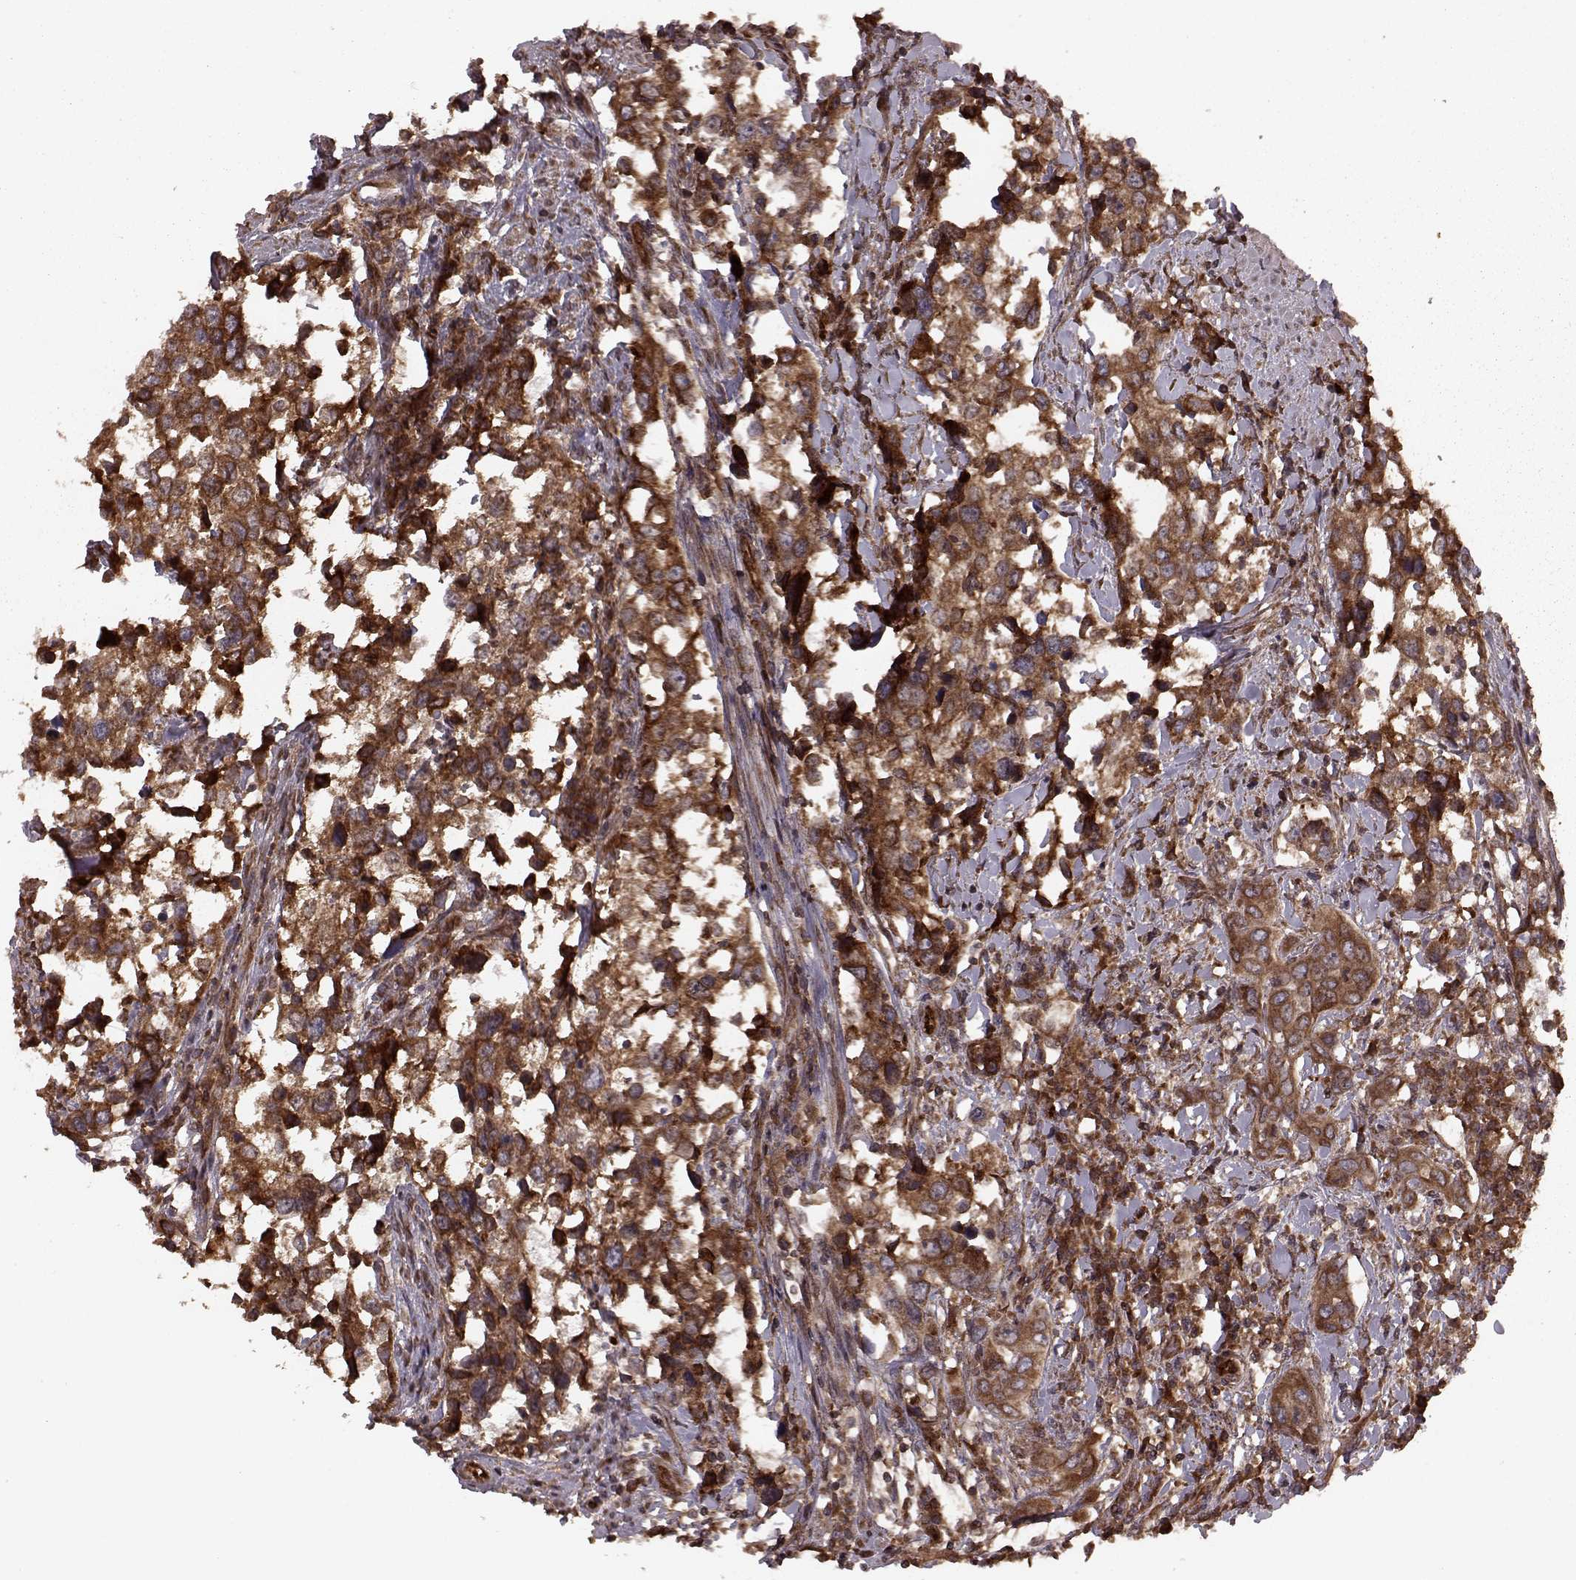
{"staining": {"intensity": "strong", "quantity": ">75%", "location": "cytoplasmic/membranous"}, "tissue": "urothelial cancer", "cell_type": "Tumor cells", "image_type": "cancer", "snomed": [{"axis": "morphology", "description": "Urothelial carcinoma, NOS"}, {"axis": "morphology", "description": "Urothelial carcinoma, High grade"}, {"axis": "topography", "description": "Urinary bladder"}], "caption": "Brown immunohistochemical staining in transitional cell carcinoma demonstrates strong cytoplasmic/membranous expression in about >75% of tumor cells.", "gene": "AGPAT1", "patient": {"sex": "male", "age": 63}}